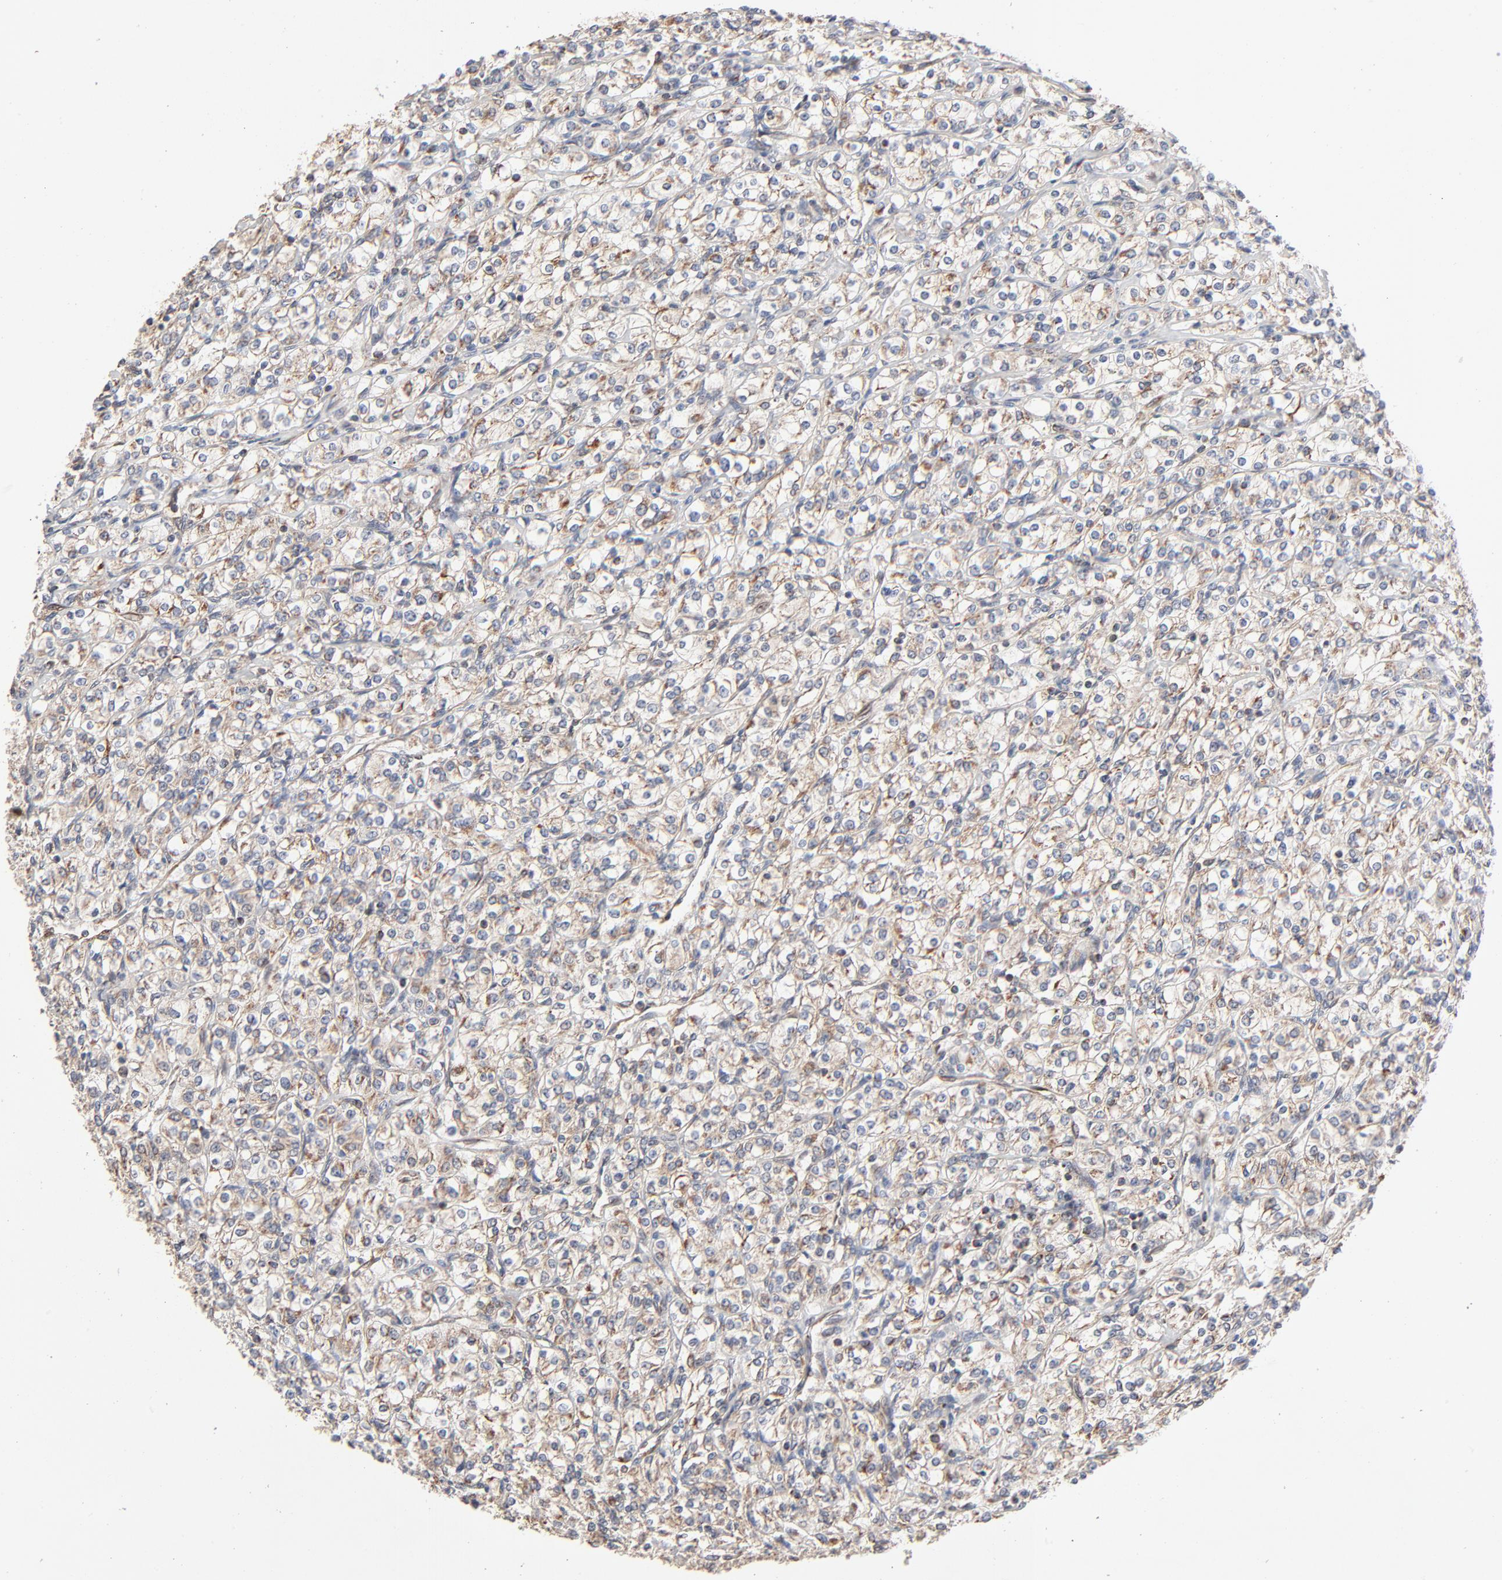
{"staining": {"intensity": "moderate", "quantity": ">75%", "location": "cytoplasmic/membranous"}, "tissue": "renal cancer", "cell_type": "Tumor cells", "image_type": "cancer", "snomed": [{"axis": "morphology", "description": "Adenocarcinoma, NOS"}, {"axis": "topography", "description": "Kidney"}], "caption": "Tumor cells exhibit moderate cytoplasmic/membranous expression in approximately >75% of cells in renal adenocarcinoma. The protein of interest is stained brown, and the nuclei are stained in blue (DAB IHC with brightfield microscopy, high magnification).", "gene": "ABLIM3", "patient": {"sex": "male", "age": 77}}